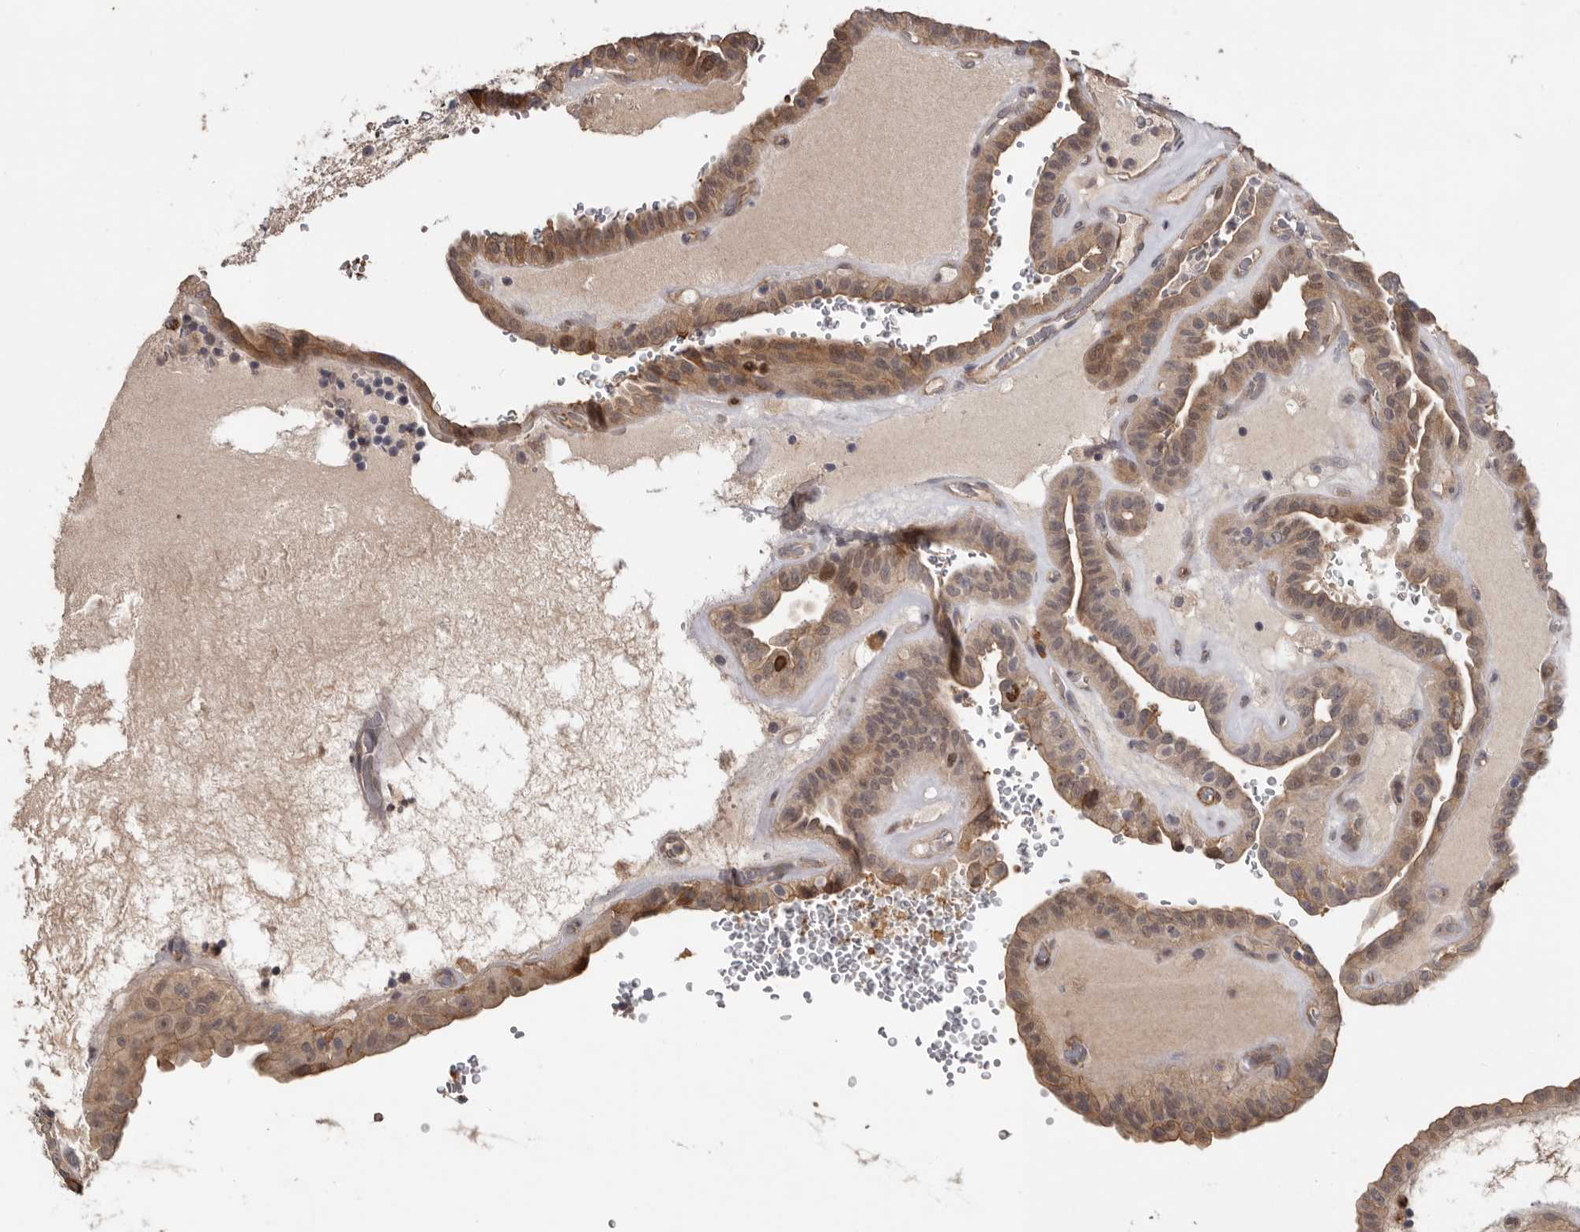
{"staining": {"intensity": "moderate", "quantity": ">75%", "location": "cytoplasmic/membranous"}, "tissue": "thyroid cancer", "cell_type": "Tumor cells", "image_type": "cancer", "snomed": [{"axis": "morphology", "description": "Papillary adenocarcinoma, NOS"}, {"axis": "topography", "description": "Thyroid gland"}], "caption": "Immunohistochemical staining of thyroid cancer (papillary adenocarcinoma) shows moderate cytoplasmic/membranous protein staining in approximately >75% of tumor cells.", "gene": "CDCA8", "patient": {"sex": "male", "age": 77}}